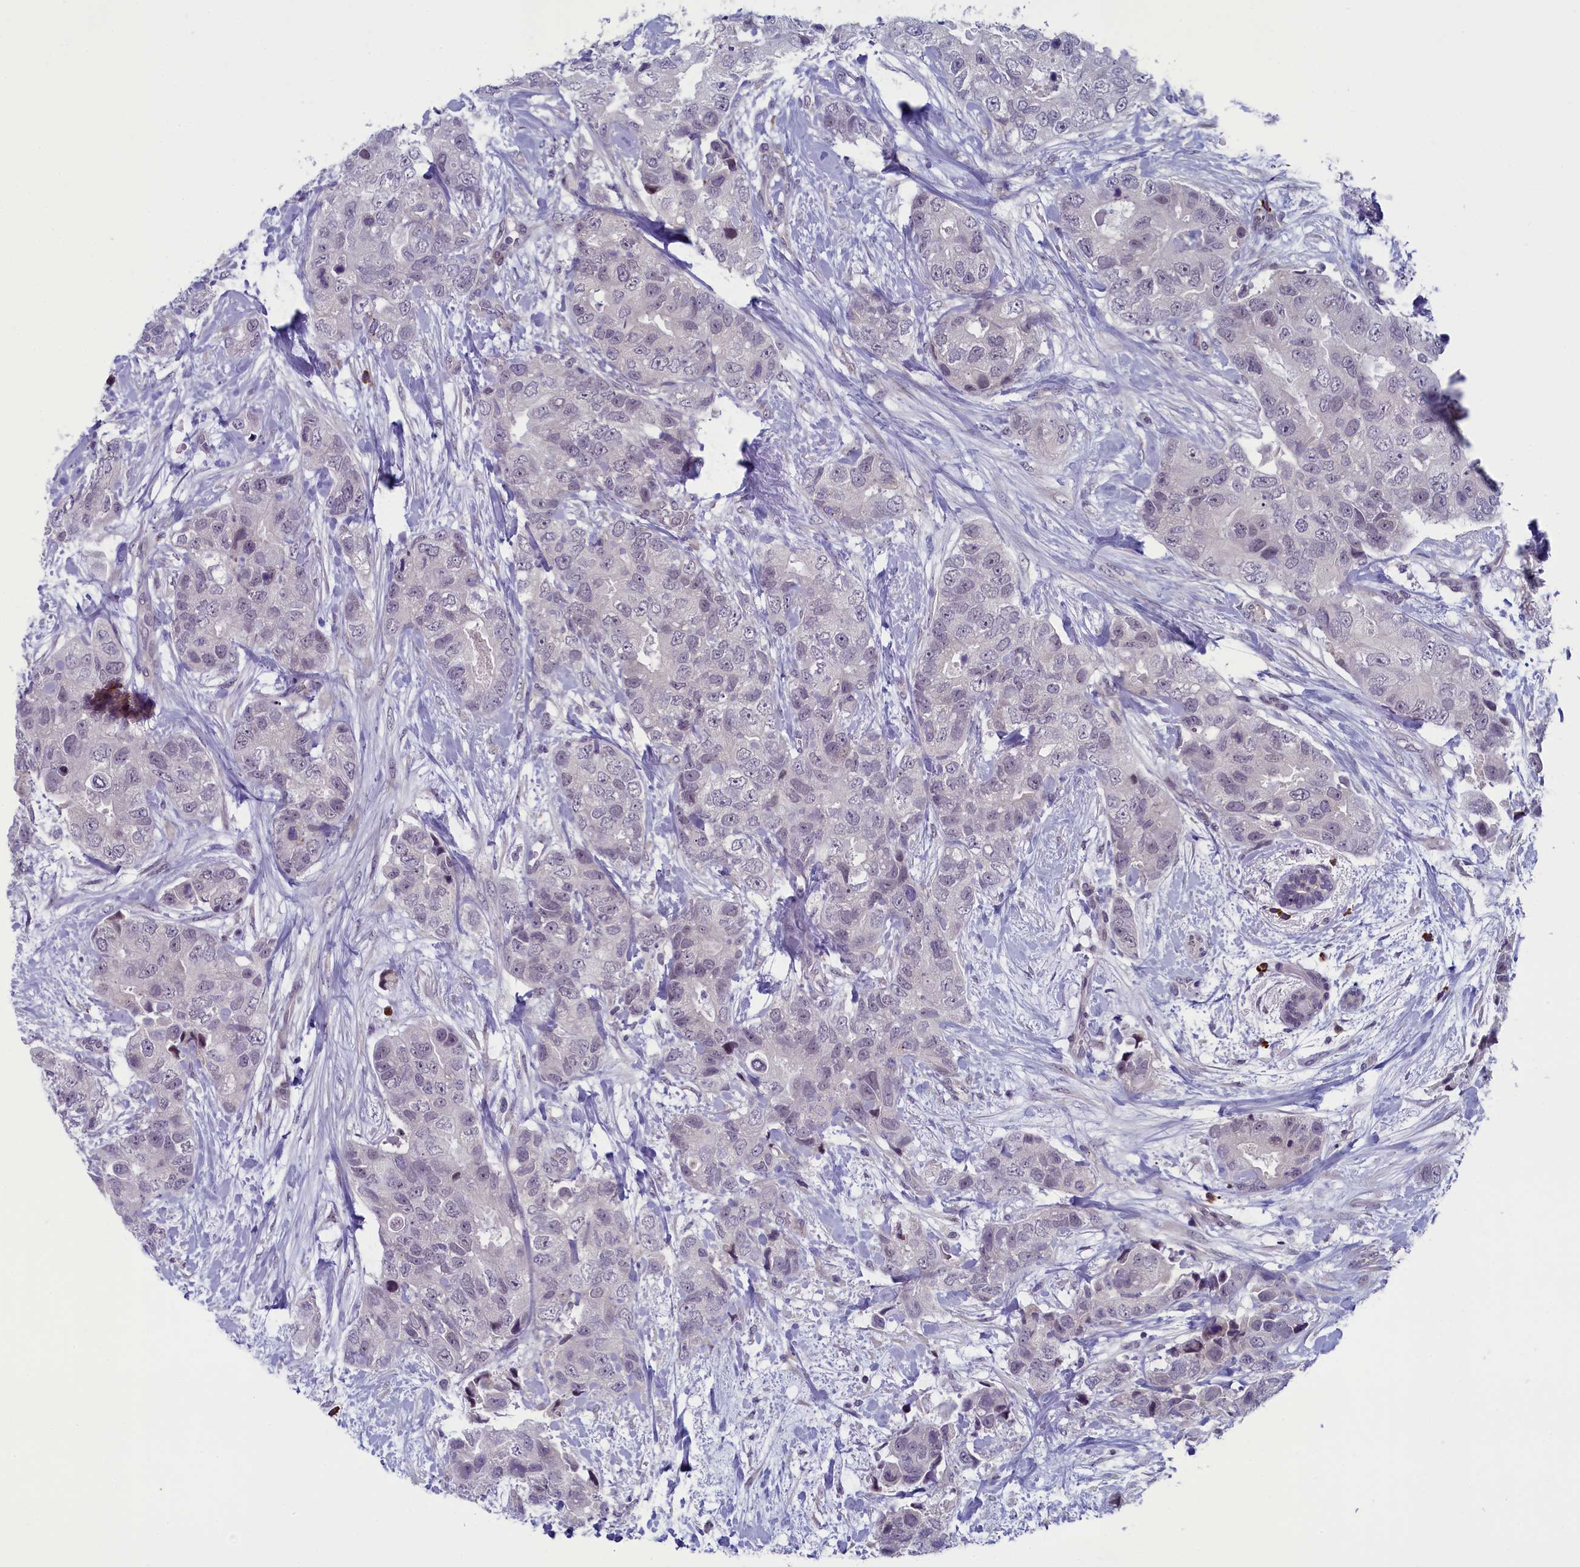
{"staining": {"intensity": "negative", "quantity": "none", "location": "none"}, "tissue": "breast cancer", "cell_type": "Tumor cells", "image_type": "cancer", "snomed": [{"axis": "morphology", "description": "Duct carcinoma"}, {"axis": "topography", "description": "Breast"}], "caption": "The micrograph reveals no significant expression in tumor cells of invasive ductal carcinoma (breast).", "gene": "CNEP1R1", "patient": {"sex": "female", "age": 62}}